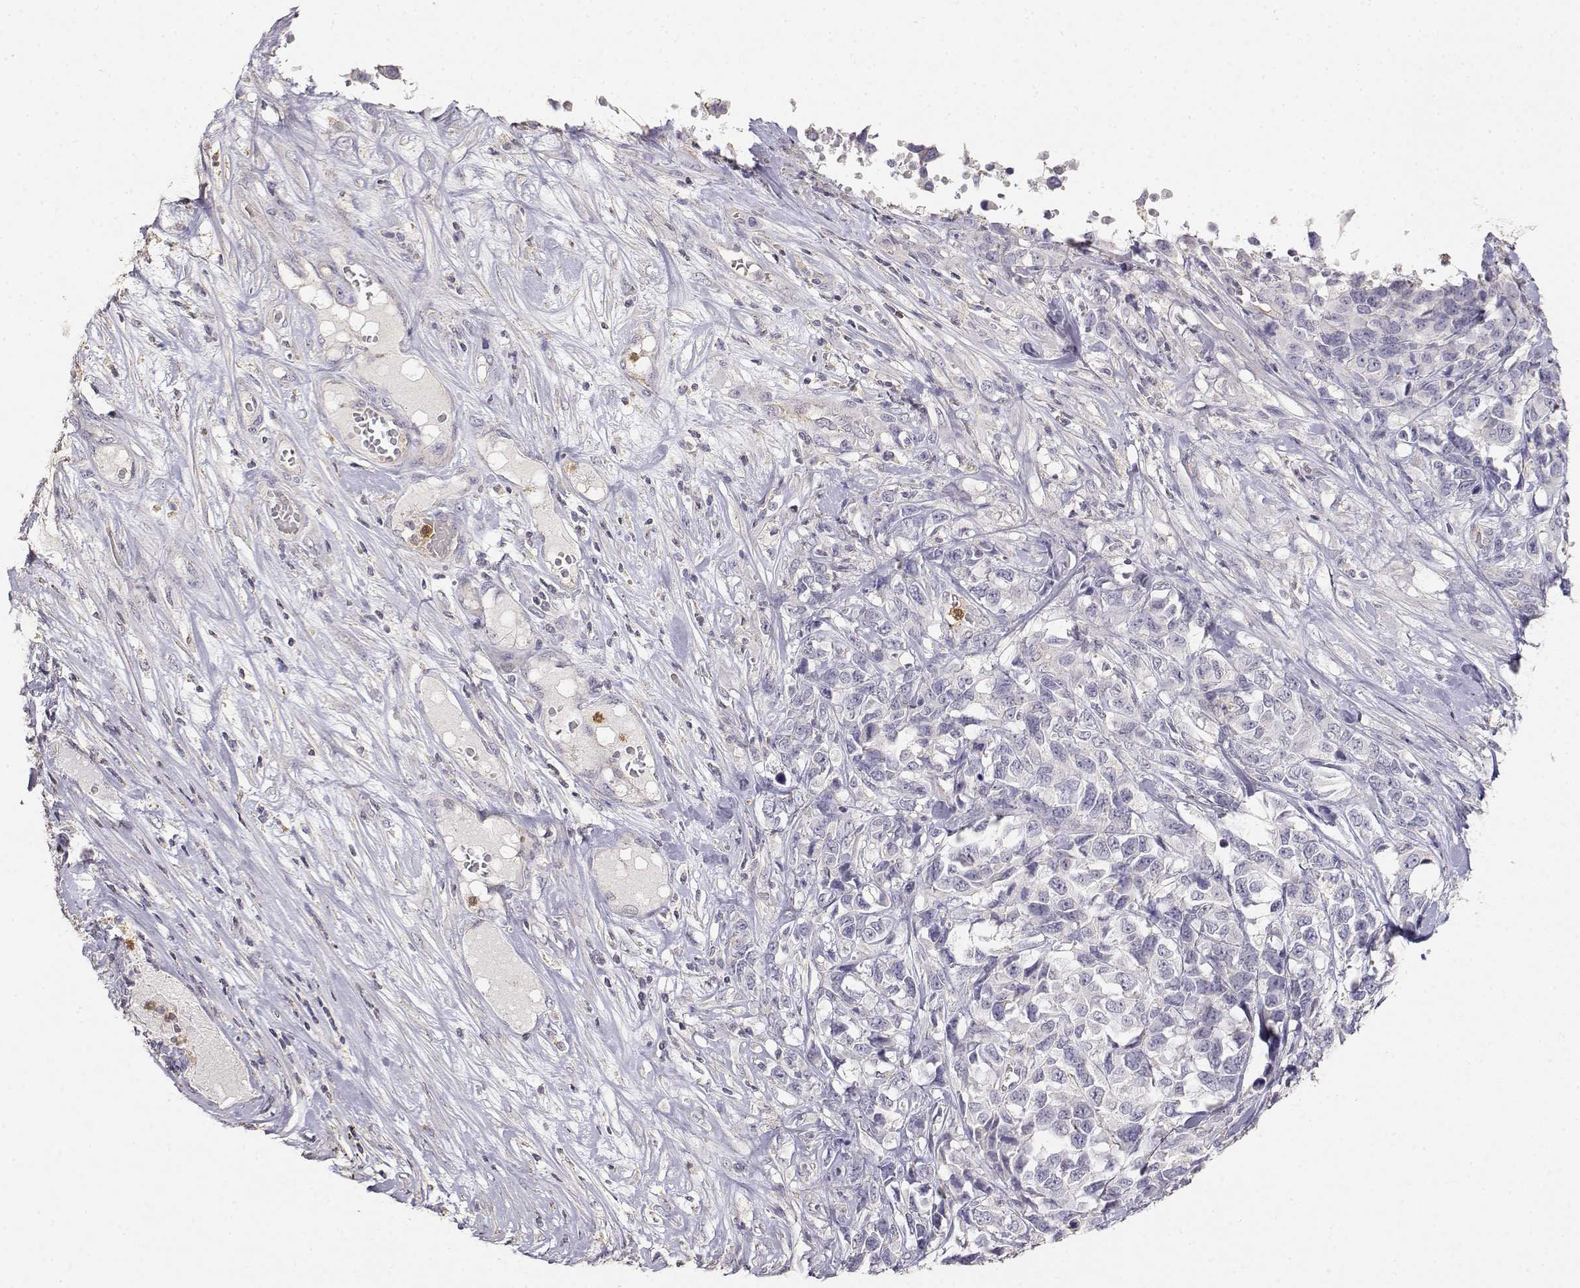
{"staining": {"intensity": "negative", "quantity": "none", "location": "none"}, "tissue": "melanoma", "cell_type": "Tumor cells", "image_type": "cancer", "snomed": [{"axis": "morphology", "description": "Malignant melanoma, Metastatic site"}, {"axis": "topography", "description": "Skin"}], "caption": "Melanoma was stained to show a protein in brown. There is no significant positivity in tumor cells.", "gene": "TNFRSF10C", "patient": {"sex": "male", "age": 84}}